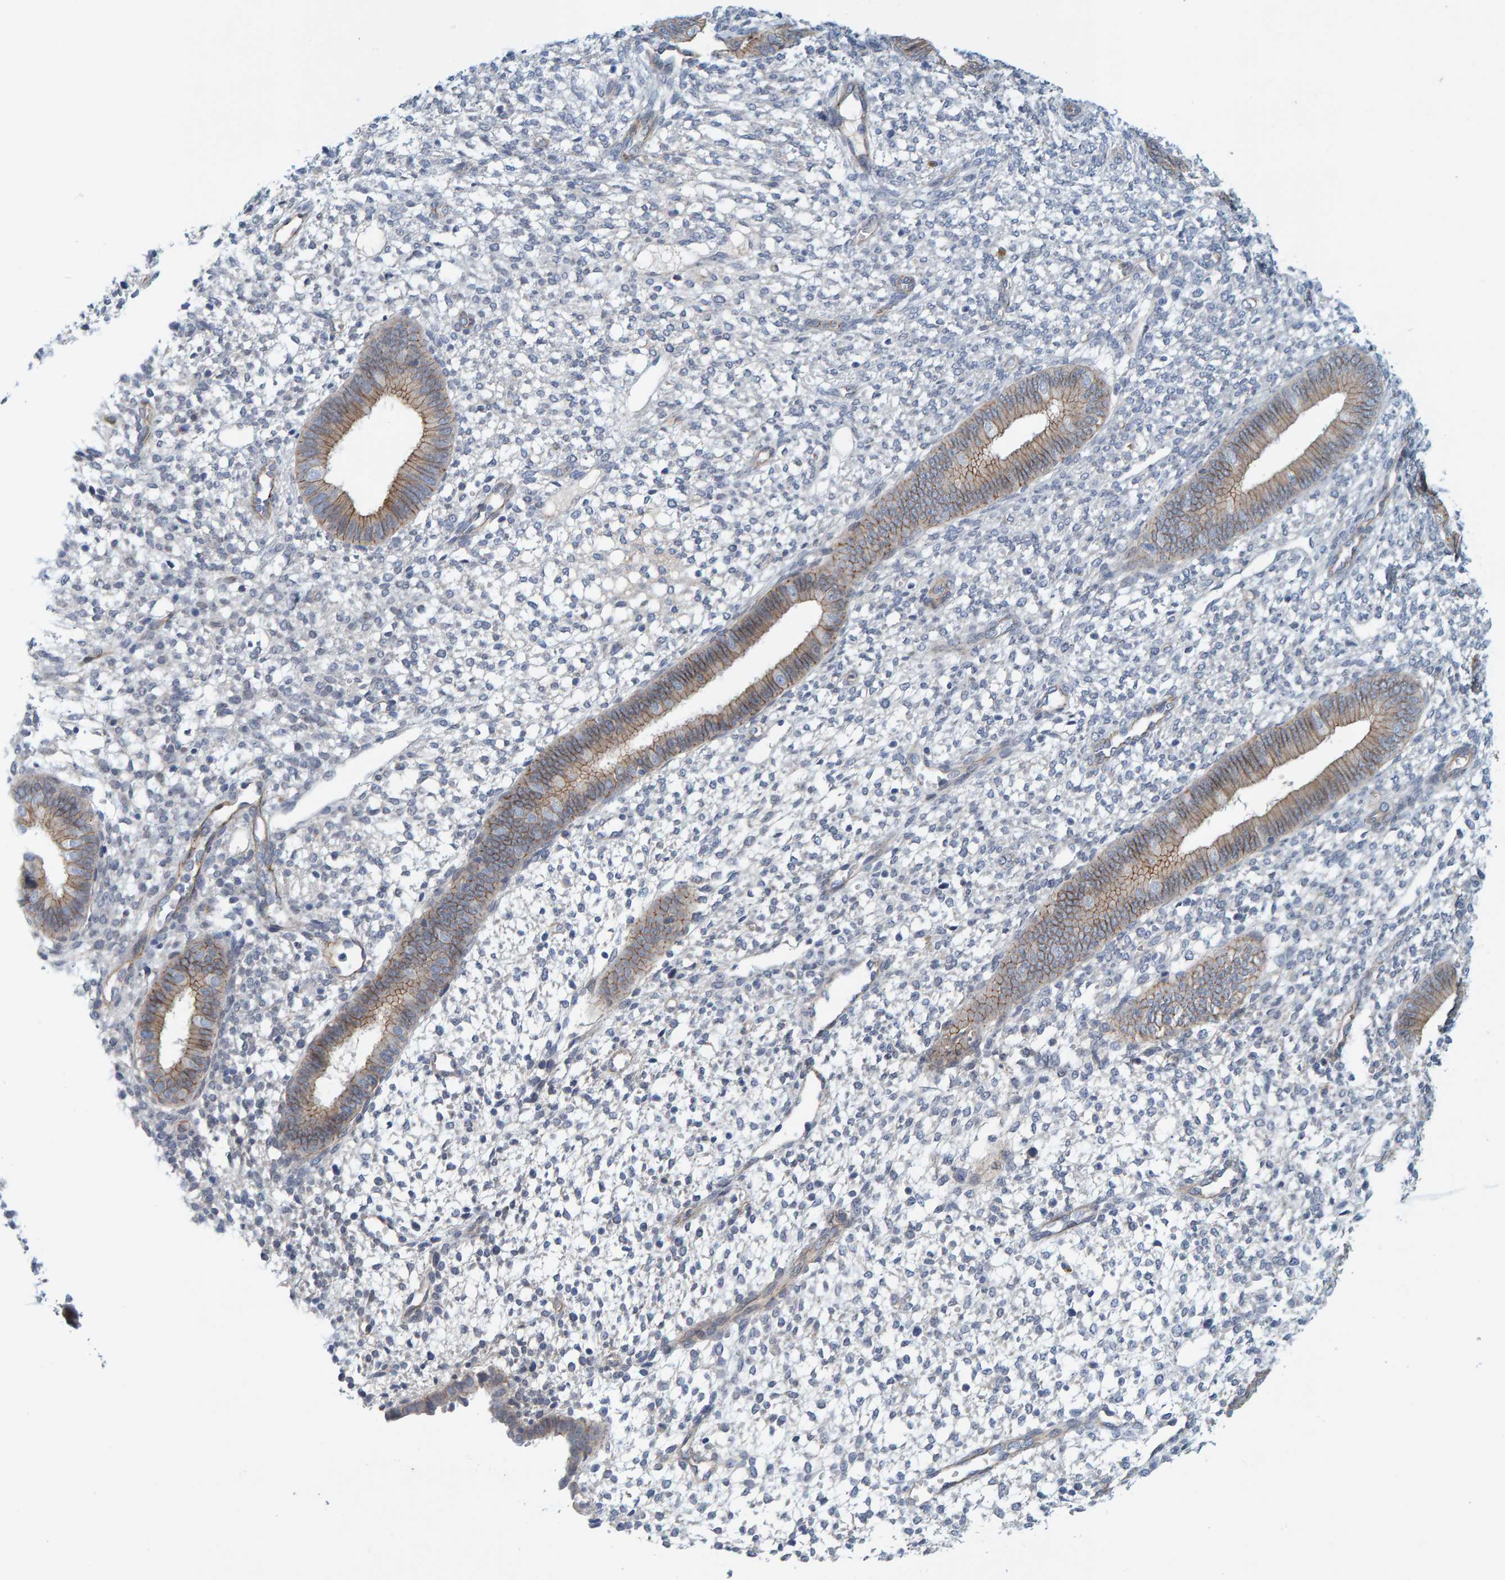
{"staining": {"intensity": "negative", "quantity": "none", "location": "none"}, "tissue": "endometrium", "cell_type": "Cells in endometrial stroma", "image_type": "normal", "snomed": [{"axis": "morphology", "description": "Normal tissue, NOS"}, {"axis": "topography", "description": "Endometrium"}], "caption": "This photomicrograph is of unremarkable endometrium stained with IHC to label a protein in brown with the nuclei are counter-stained blue. There is no expression in cells in endometrial stroma.", "gene": "KRBA2", "patient": {"sex": "female", "age": 46}}